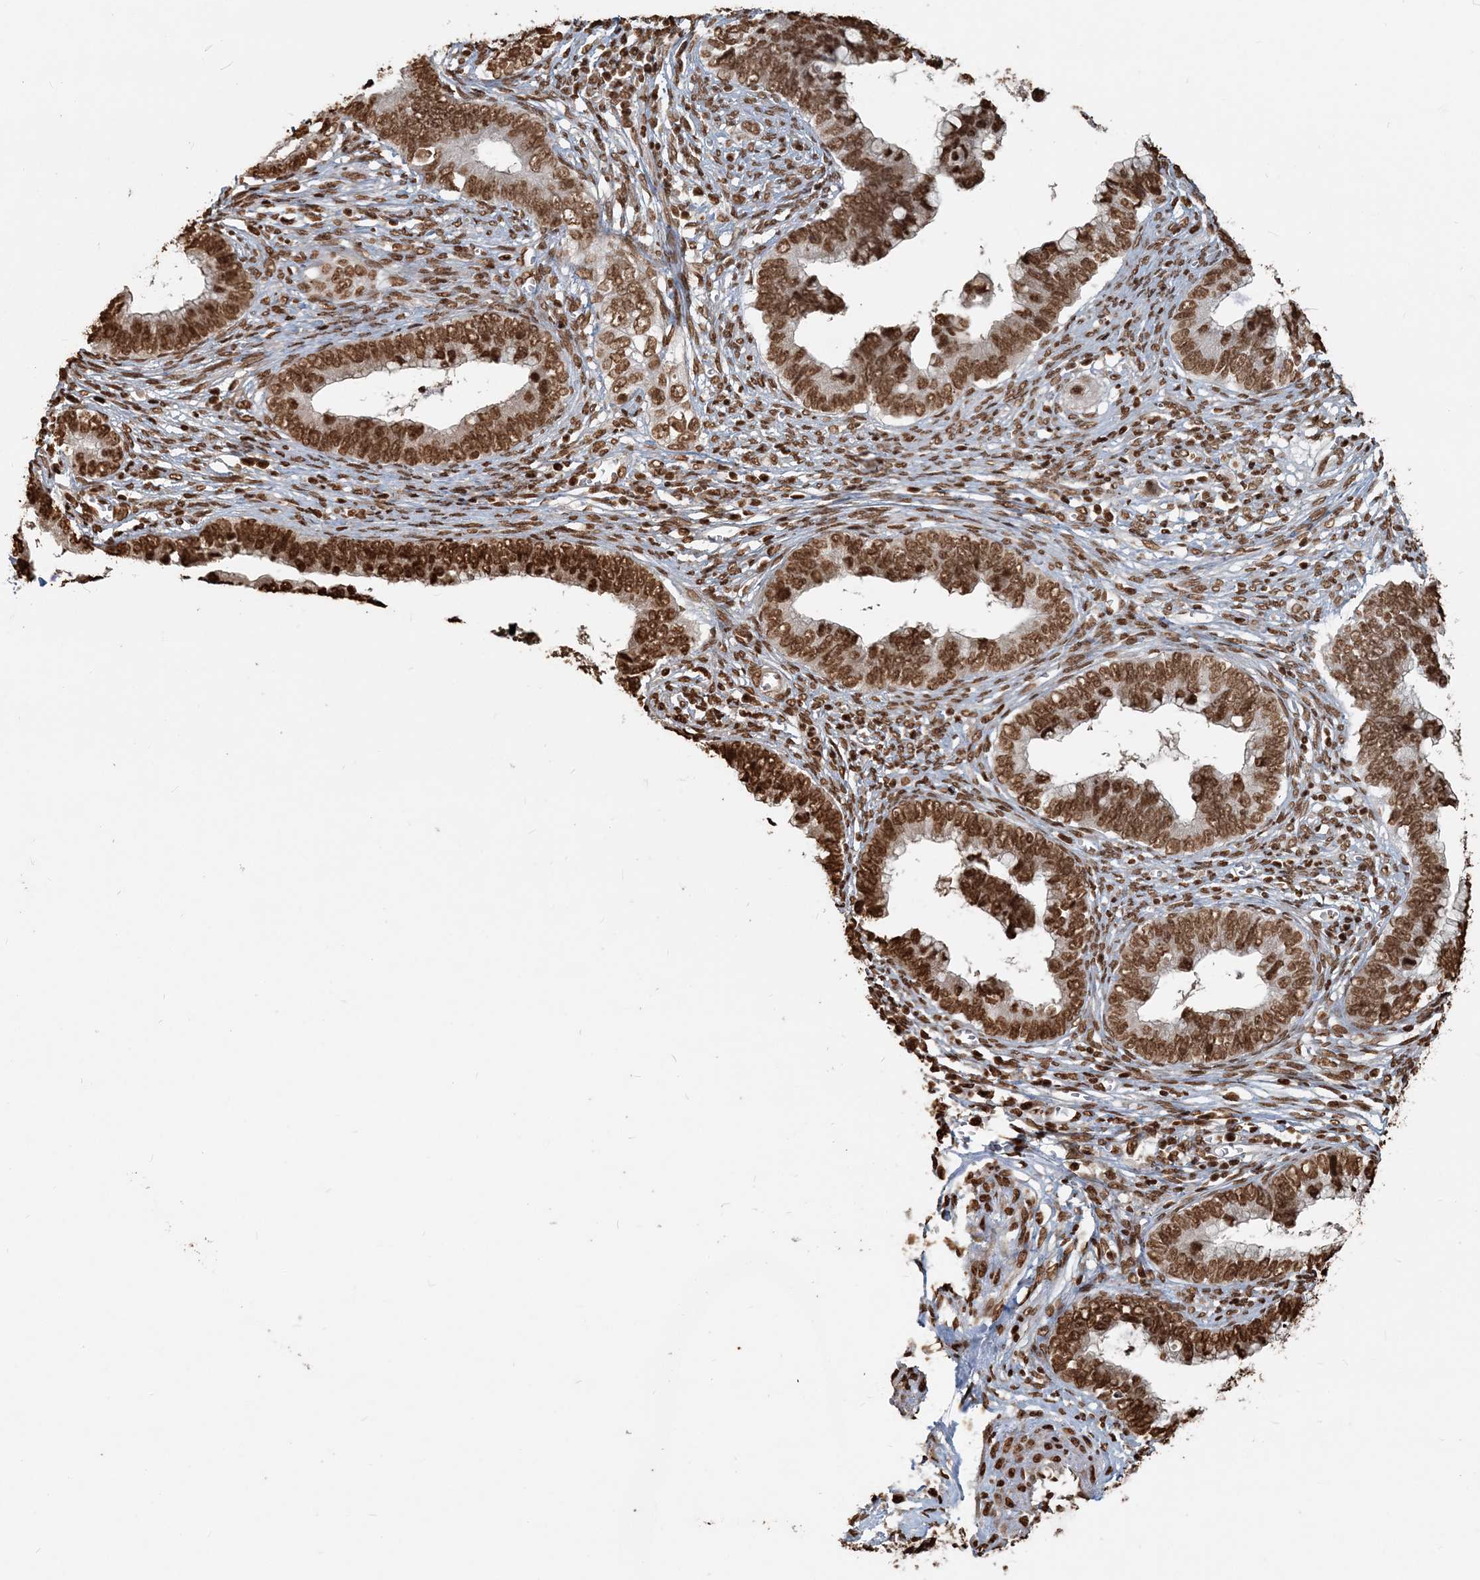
{"staining": {"intensity": "strong", "quantity": ">75%", "location": "nuclear"}, "tissue": "cervical cancer", "cell_type": "Tumor cells", "image_type": "cancer", "snomed": [{"axis": "morphology", "description": "Adenocarcinoma, NOS"}, {"axis": "topography", "description": "Cervix"}], "caption": "The immunohistochemical stain highlights strong nuclear positivity in tumor cells of cervical adenocarcinoma tissue.", "gene": "H3-3B", "patient": {"sex": "female", "age": 44}}